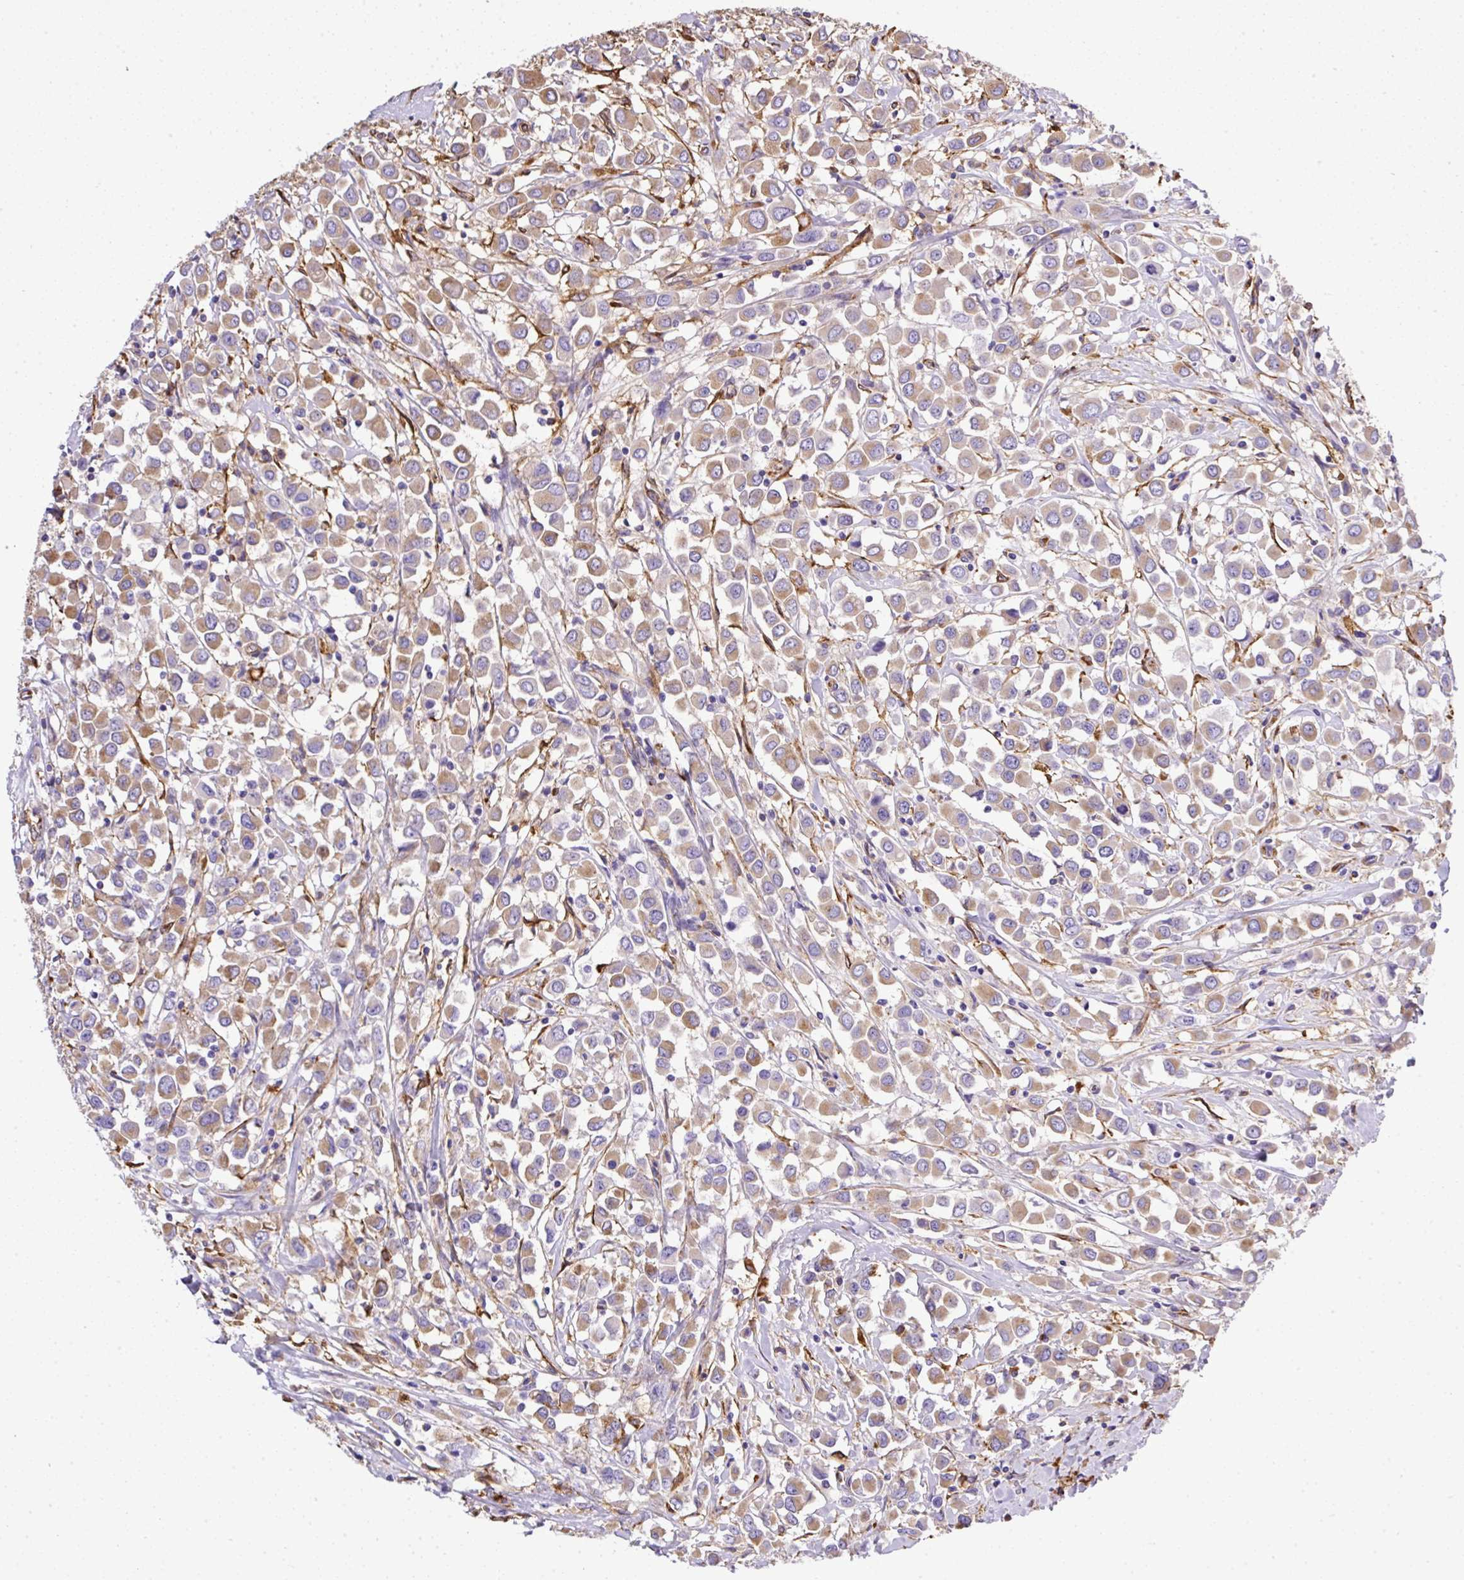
{"staining": {"intensity": "moderate", "quantity": "25%-75%", "location": "cytoplasmic/membranous"}, "tissue": "breast cancer", "cell_type": "Tumor cells", "image_type": "cancer", "snomed": [{"axis": "morphology", "description": "Duct carcinoma"}, {"axis": "topography", "description": "Breast"}], "caption": "IHC of human breast cancer (infiltrating ductal carcinoma) exhibits medium levels of moderate cytoplasmic/membranous expression in approximately 25%-75% of tumor cells. (IHC, brightfield microscopy, high magnification).", "gene": "MAGEB5", "patient": {"sex": "female", "age": 61}}